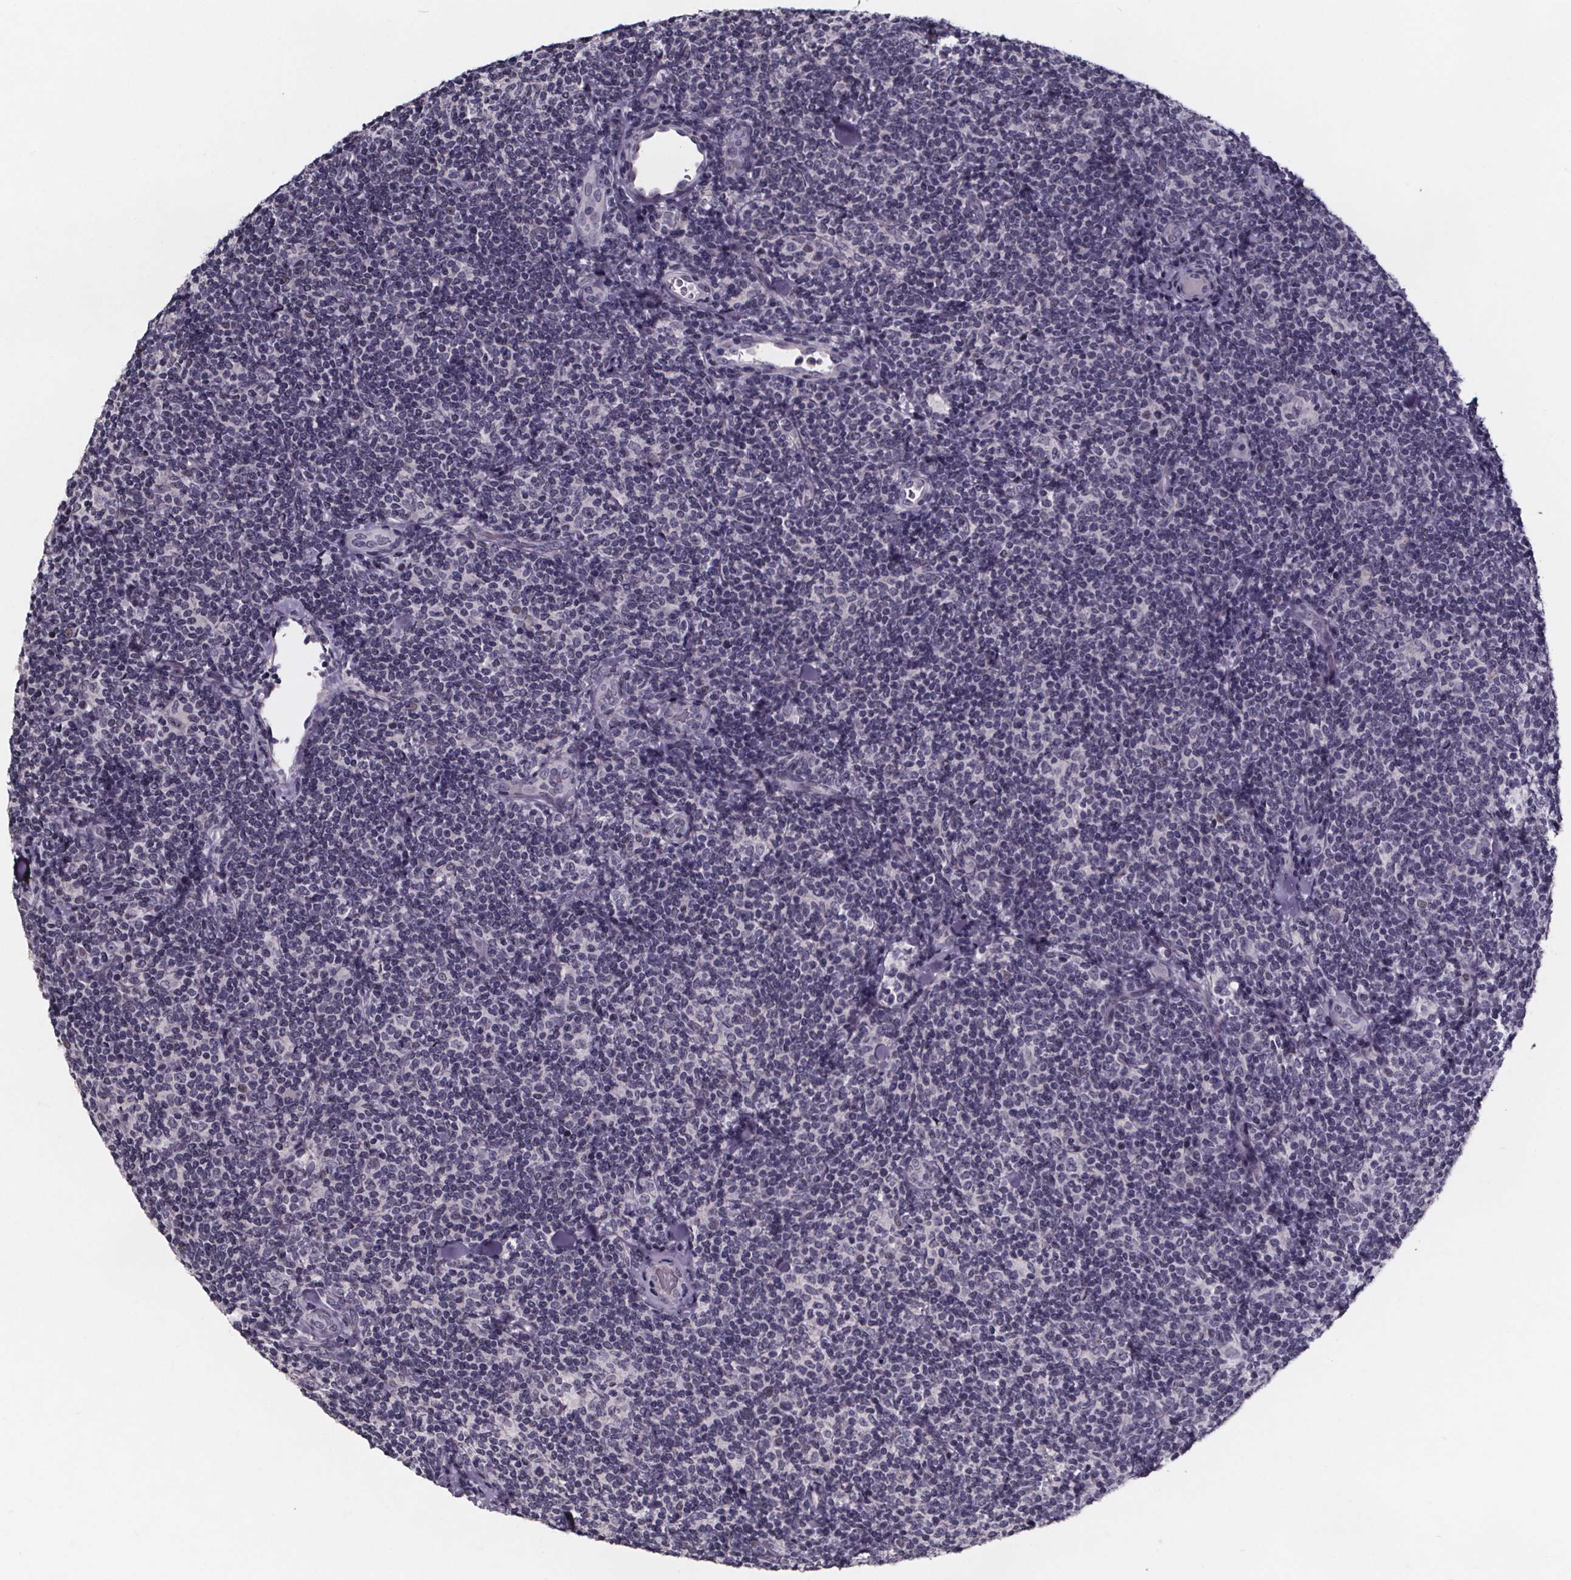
{"staining": {"intensity": "negative", "quantity": "none", "location": "none"}, "tissue": "lymphoma", "cell_type": "Tumor cells", "image_type": "cancer", "snomed": [{"axis": "morphology", "description": "Malignant lymphoma, non-Hodgkin's type, Low grade"}, {"axis": "topography", "description": "Lymph node"}], "caption": "This is an immunohistochemistry histopathology image of lymphoma. There is no expression in tumor cells.", "gene": "AR", "patient": {"sex": "female", "age": 56}}